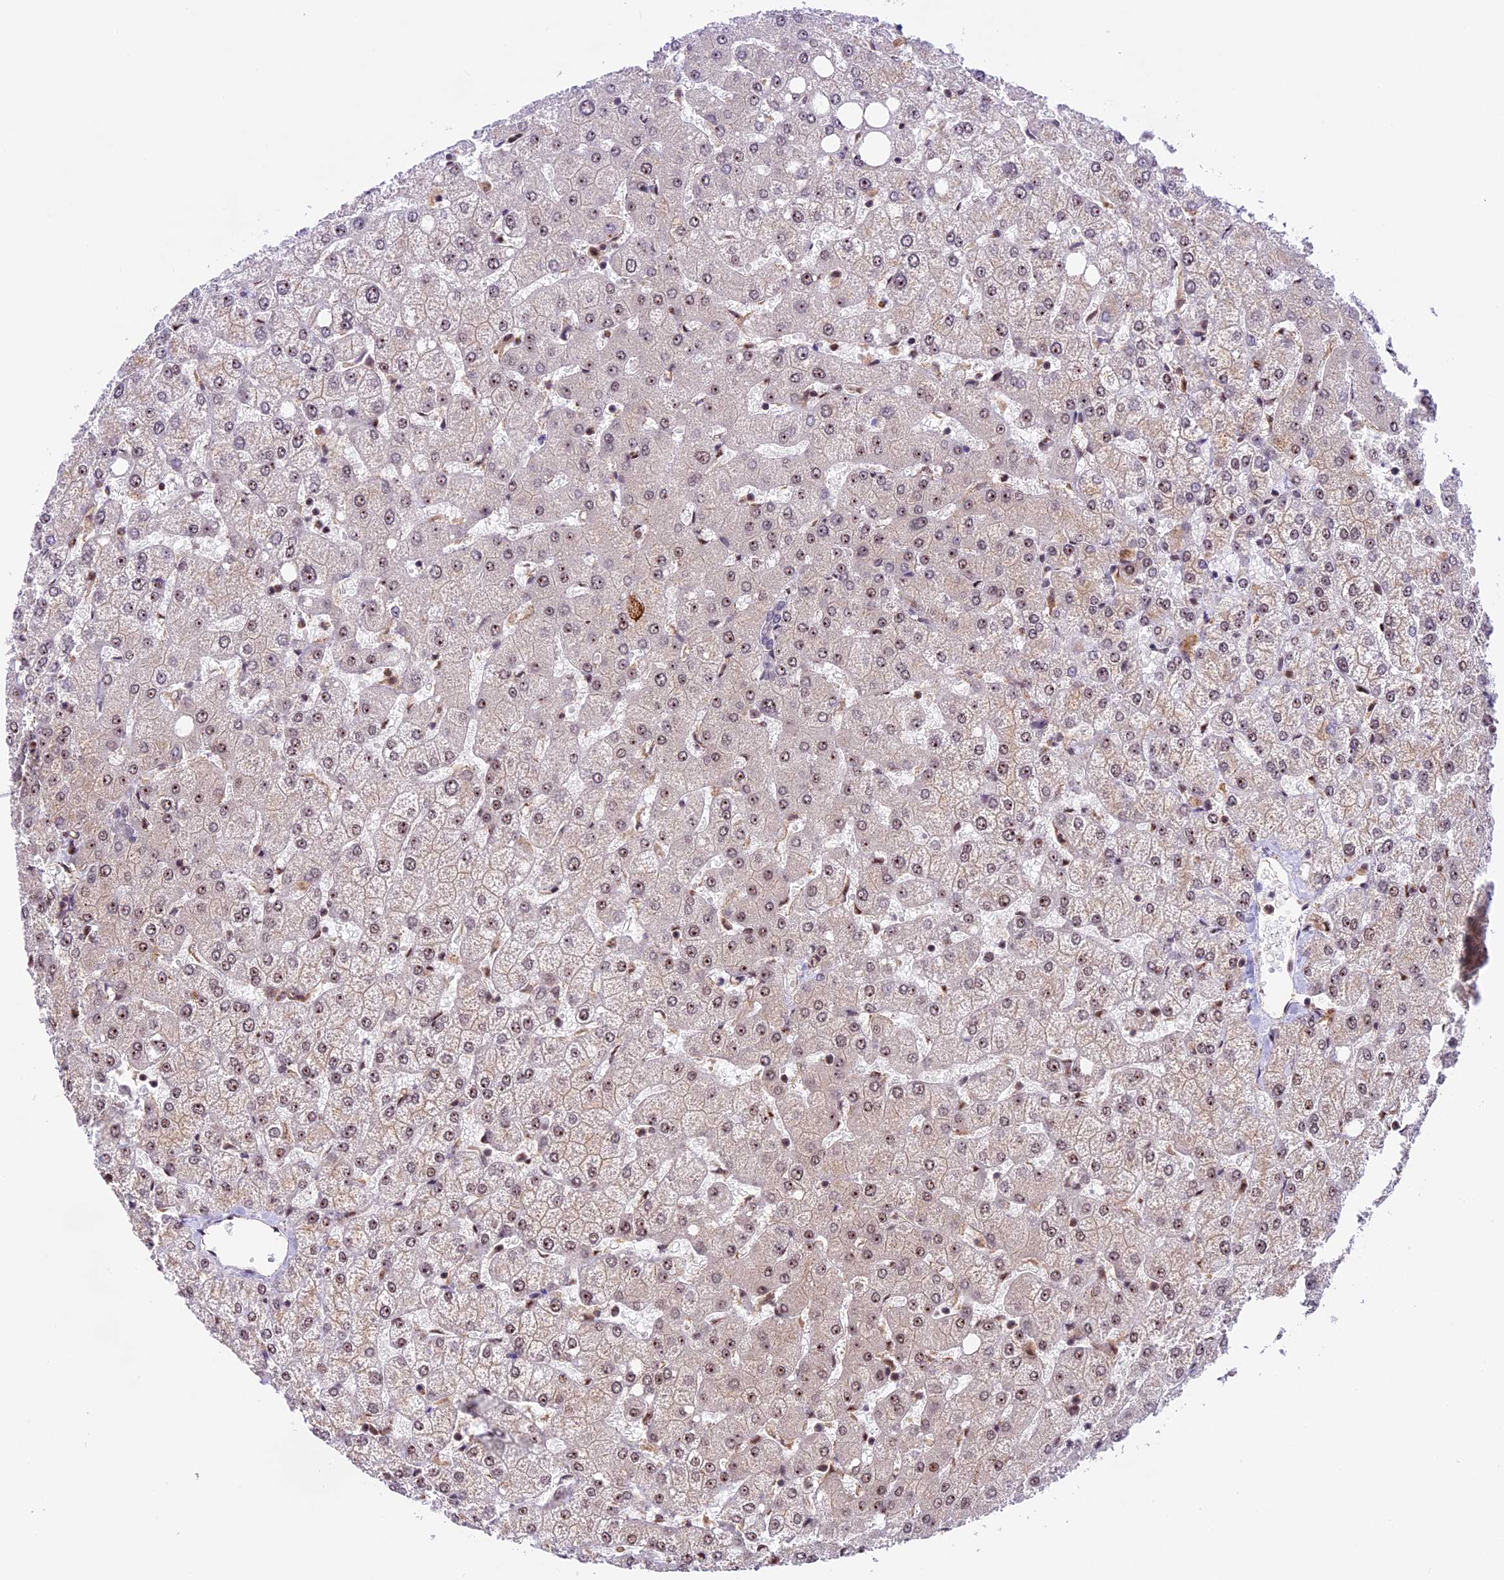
{"staining": {"intensity": "weak", "quantity": "<25%", "location": "nuclear"}, "tissue": "liver", "cell_type": "Cholangiocytes", "image_type": "normal", "snomed": [{"axis": "morphology", "description": "Normal tissue, NOS"}, {"axis": "topography", "description": "Liver"}], "caption": "An immunohistochemistry image of normal liver is shown. There is no staining in cholangiocytes of liver.", "gene": "DHX38", "patient": {"sex": "female", "age": 54}}